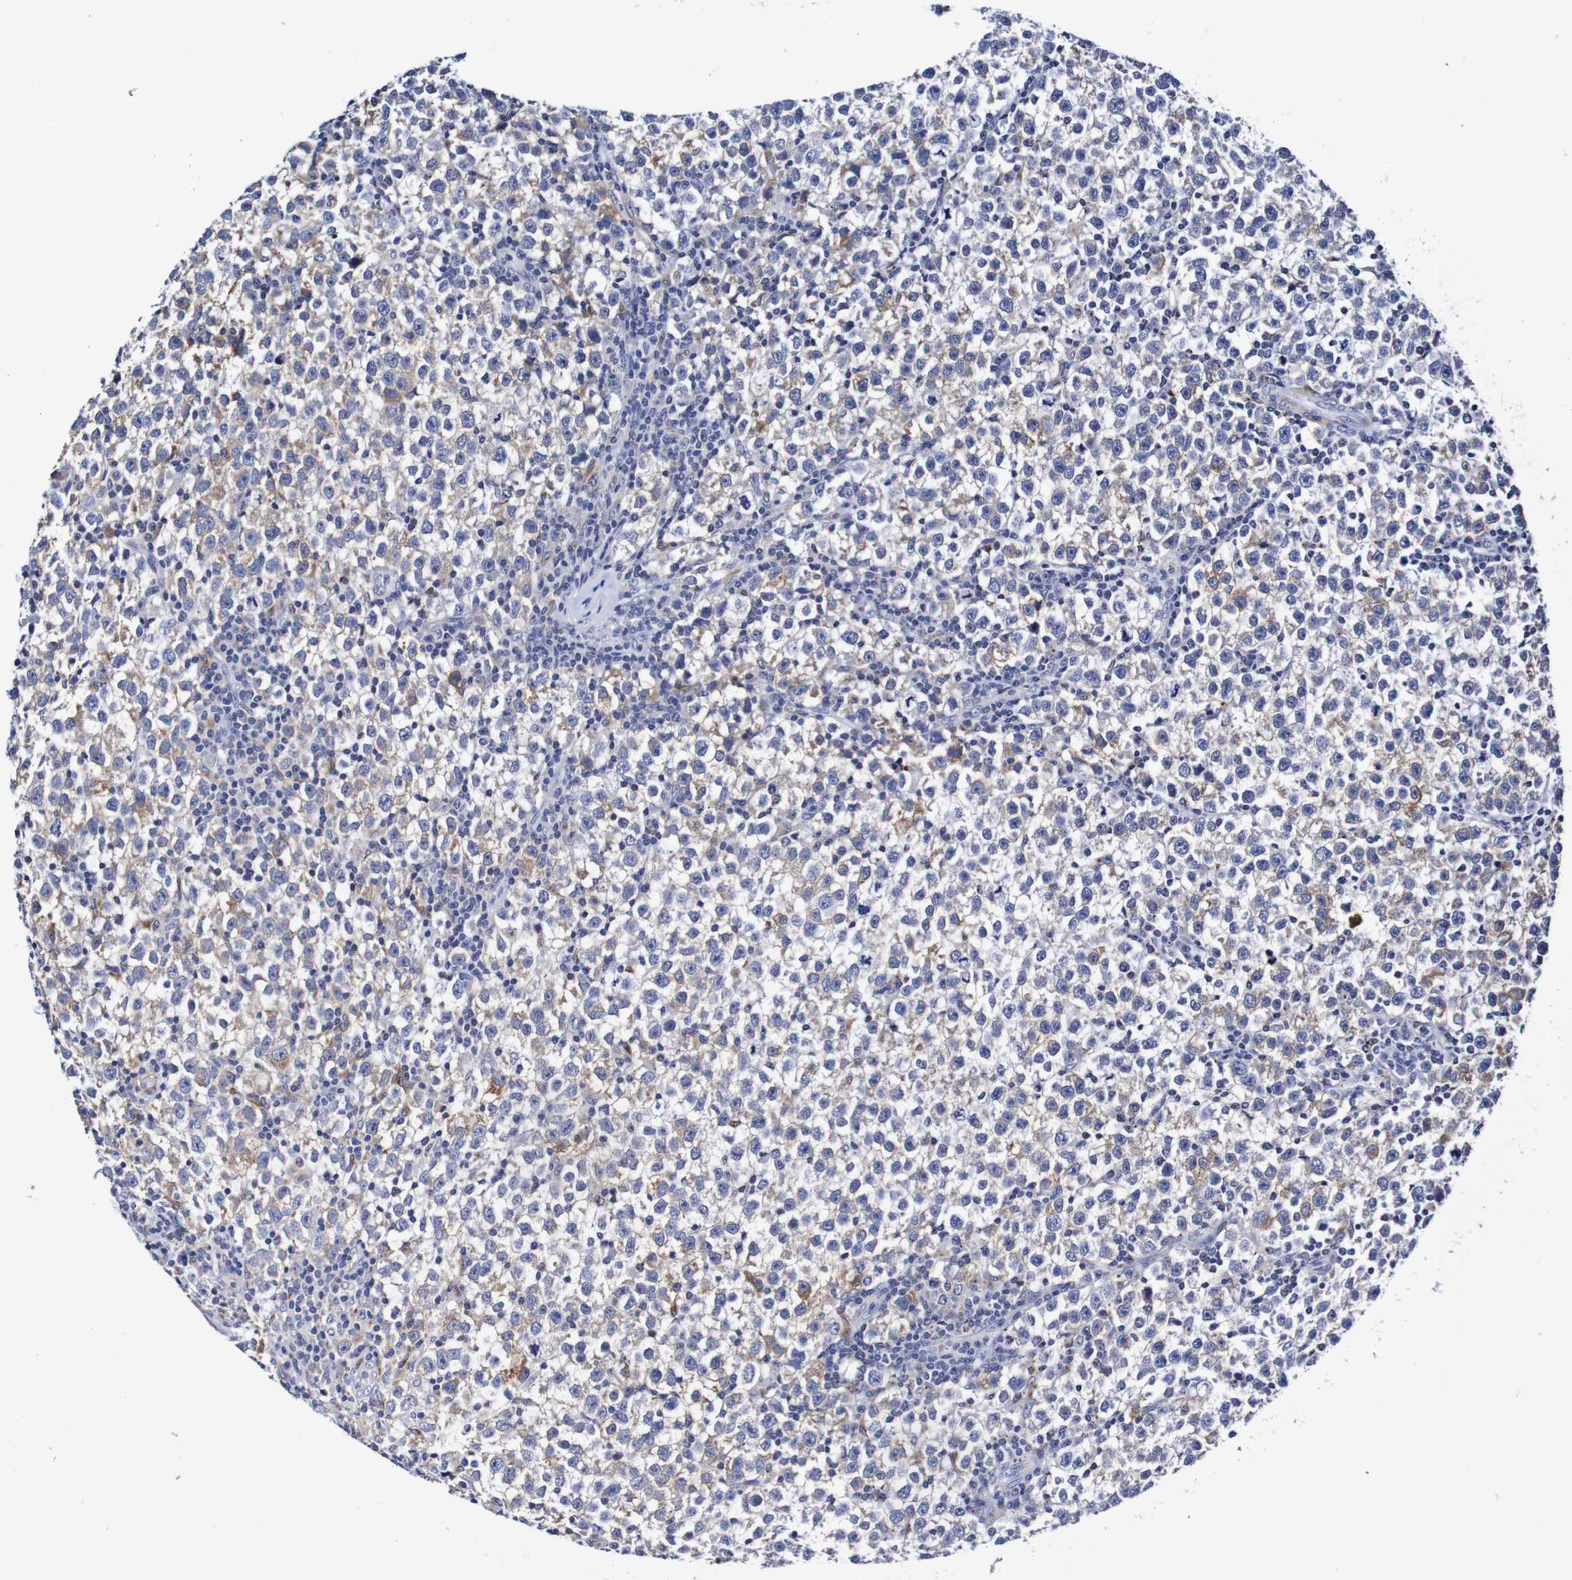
{"staining": {"intensity": "weak", "quantity": "<25%", "location": "cytoplasmic/membranous"}, "tissue": "testis cancer", "cell_type": "Tumor cells", "image_type": "cancer", "snomed": [{"axis": "morphology", "description": "Seminoma, NOS"}, {"axis": "topography", "description": "Testis"}], "caption": "IHC of human seminoma (testis) exhibits no expression in tumor cells.", "gene": "SEZ6", "patient": {"sex": "male", "age": 43}}